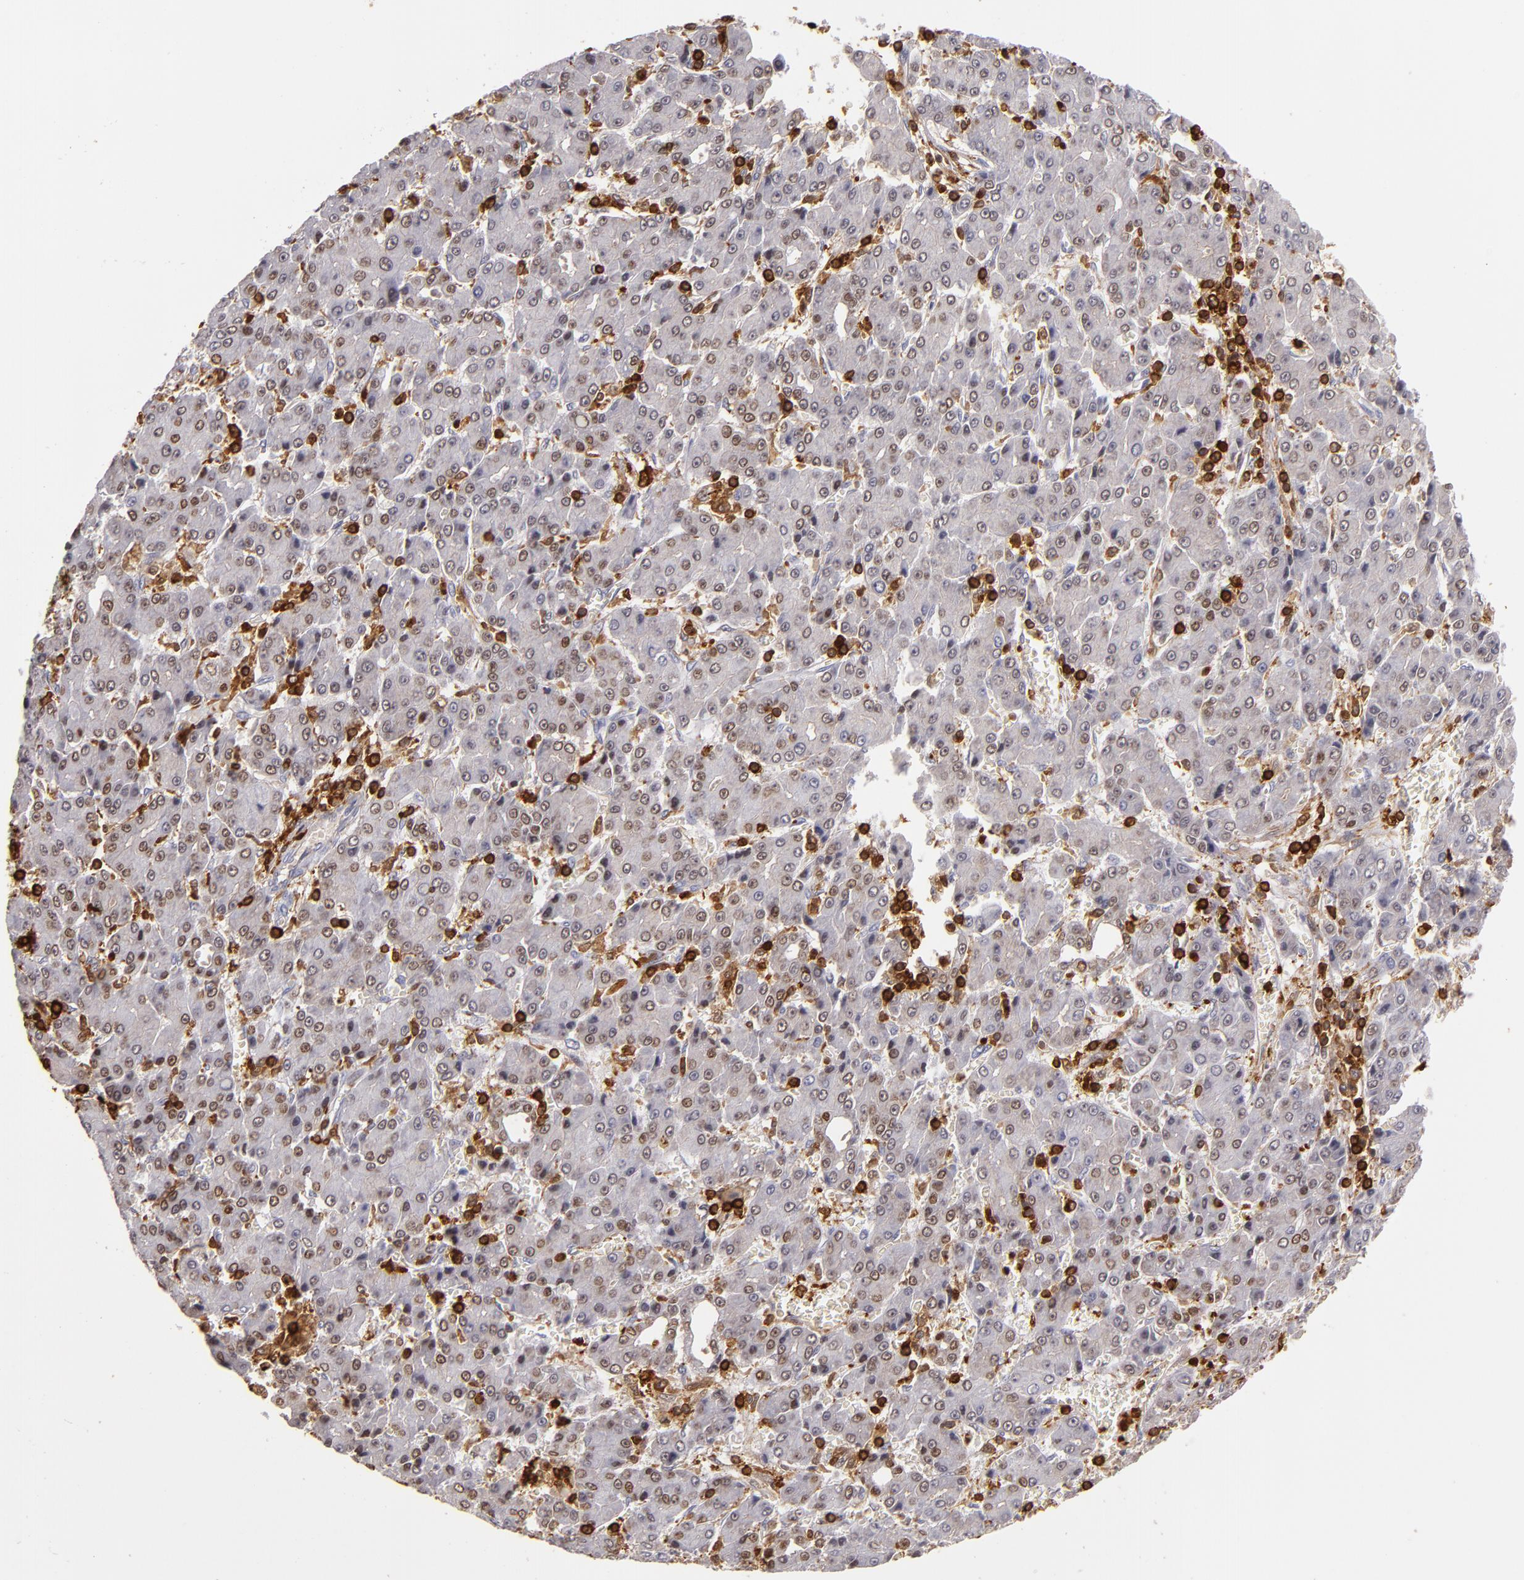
{"staining": {"intensity": "weak", "quantity": "25%-75%", "location": "nuclear"}, "tissue": "liver cancer", "cell_type": "Tumor cells", "image_type": "cancer", "snomed": [{"axis": "morphology", "description": "Carcinoma, Hepatocellular, NOS"}, {"axis": "topography", "description": "Liver"}], "caption": "The photomicrograph exhibits a brown stain indicating the presence of a protein in the nuclear of tumor cells in liver cancer (hepatocellular carcinoma).", "gene": "WAS", "patient": {"sex": "male", "age": 69}}